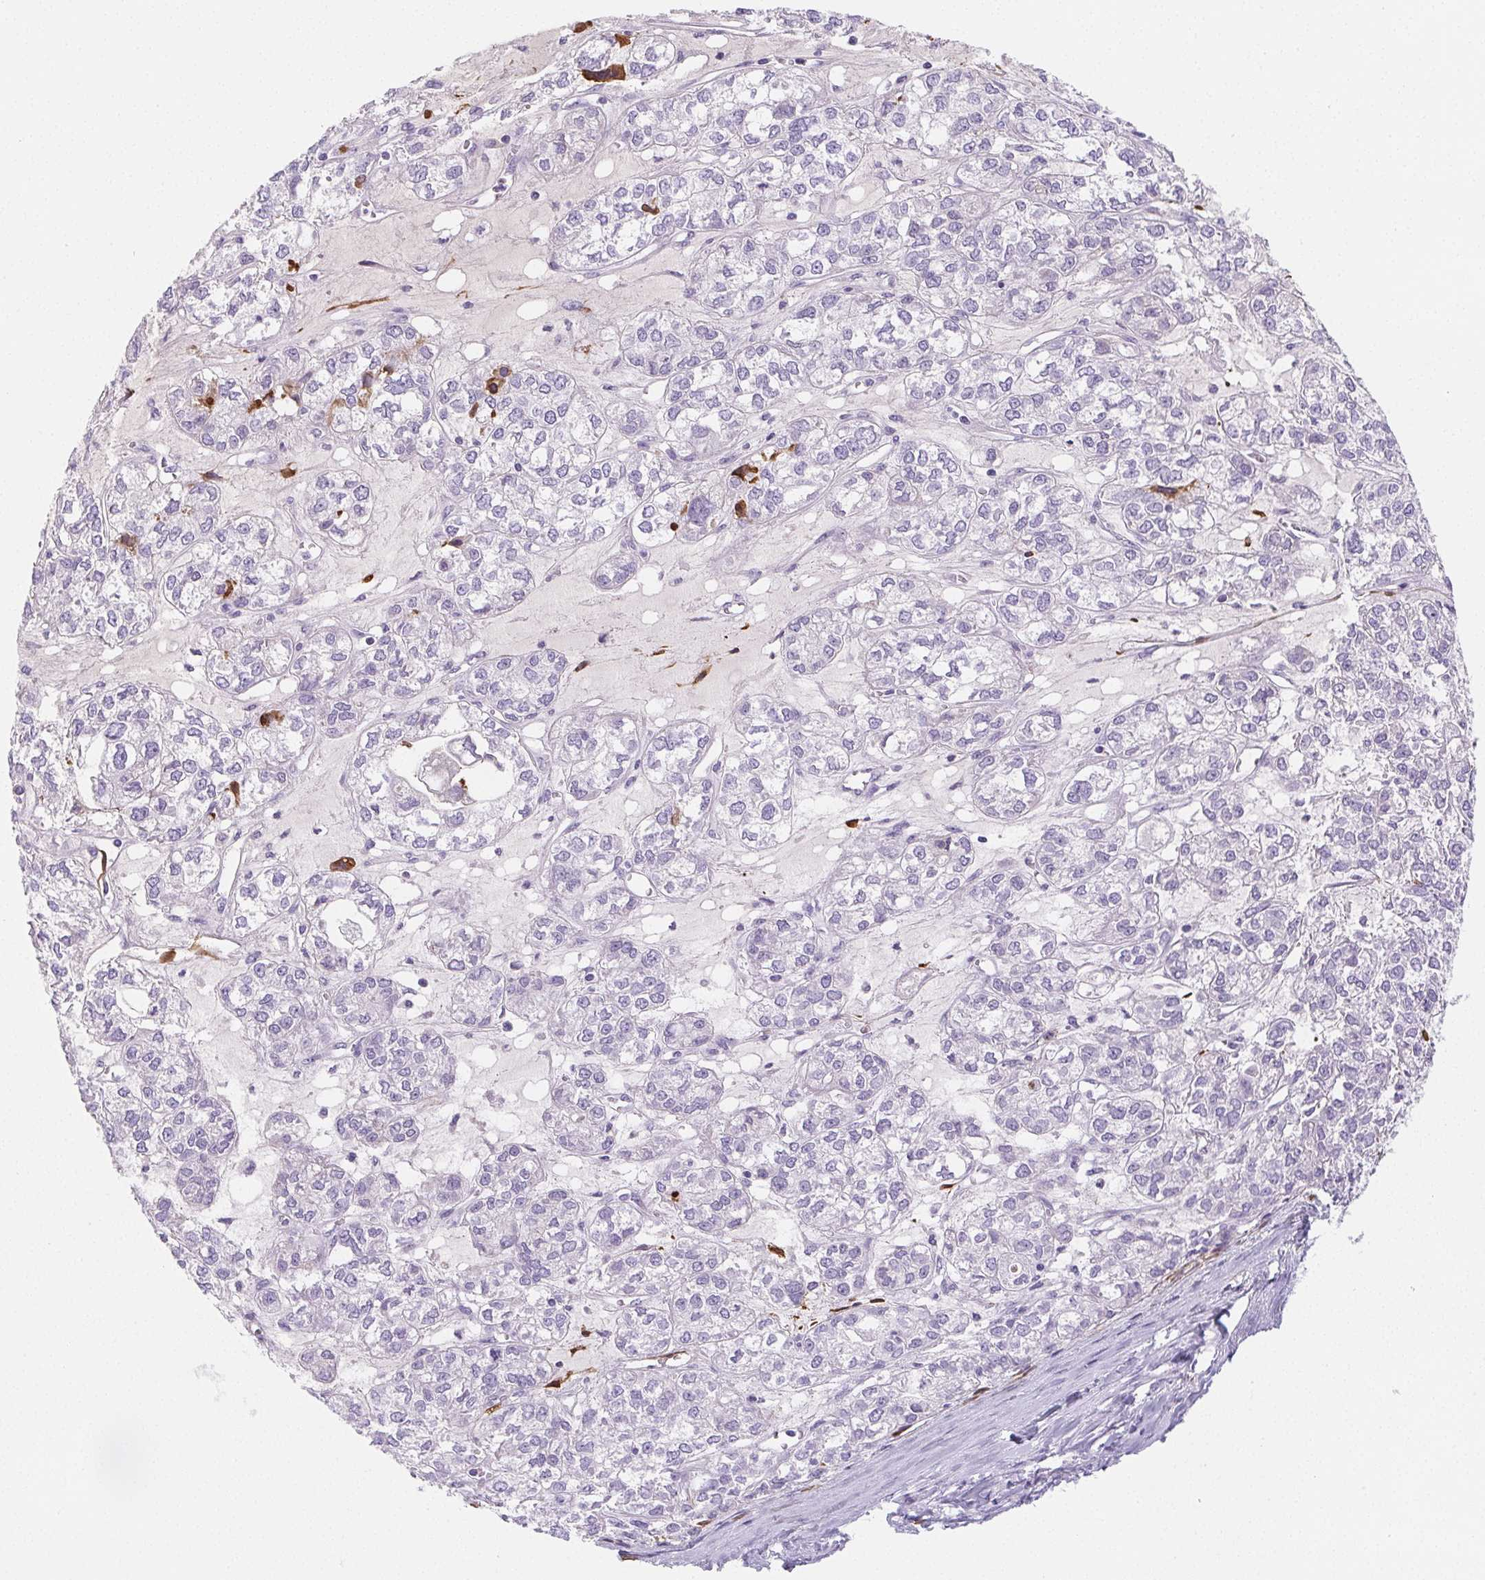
{"staining": {"intensity": "moderate", "quantity": "<25%", "location": "cytoplasmic/membranous"}, "tissue": "ovarian cancer", "cell_type": "Tumor cells", "image_type": "cancer", "snomed": [{"axis": "morphology", "description": "Carcinoma, endometroid"}, {"axis": "topography", "description": "Ovary"}], "caption": "Moderate cytoplasmic/membranous protein staining is present in approximately <25% of tumor cells in ovarian cancer (endometroid carcinoma).", "gene": "VTN", "patient": {"sex": "female", "age": 64}}